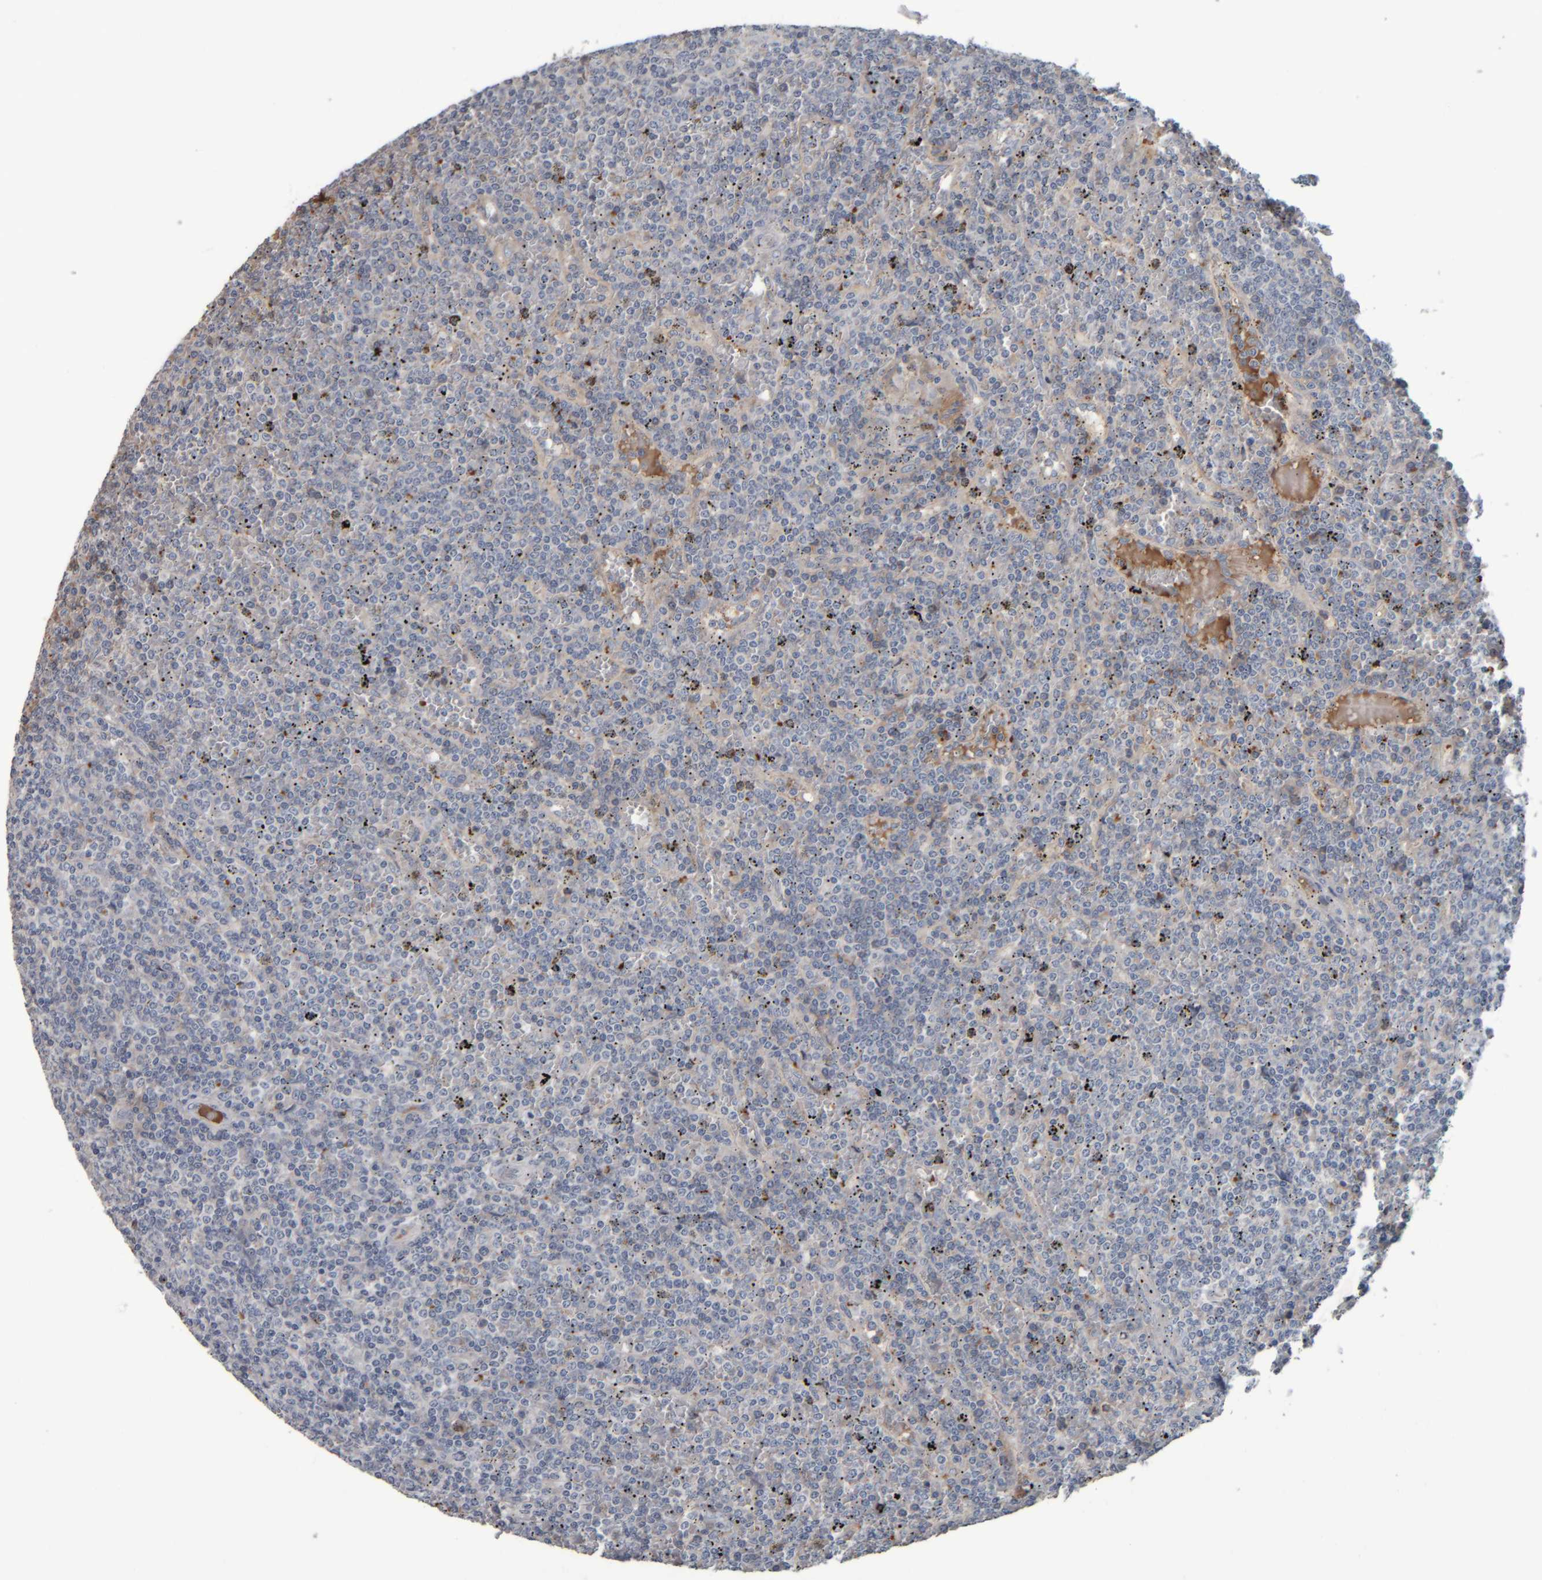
{"staining": {"intensity": "negative", "quantity": "none", "location": "none"}, "tissue": "lymphoma", "cell_type": "Tumor cells", "image_type": "cancer", "snomed": [{"axis": "morphology", "description": "Malignant lymphoma, non-Hodgkin's type, Low grade"}, {"axis": "topography", "description": "Spleen"}], "caption": "Tumor cells are negative for brown protein staining in malignant lymphoma, non-Hodgkin's type (low-grade).", "gene": "CAVIN4", "patient": {"sex": "female", "age": 19}}